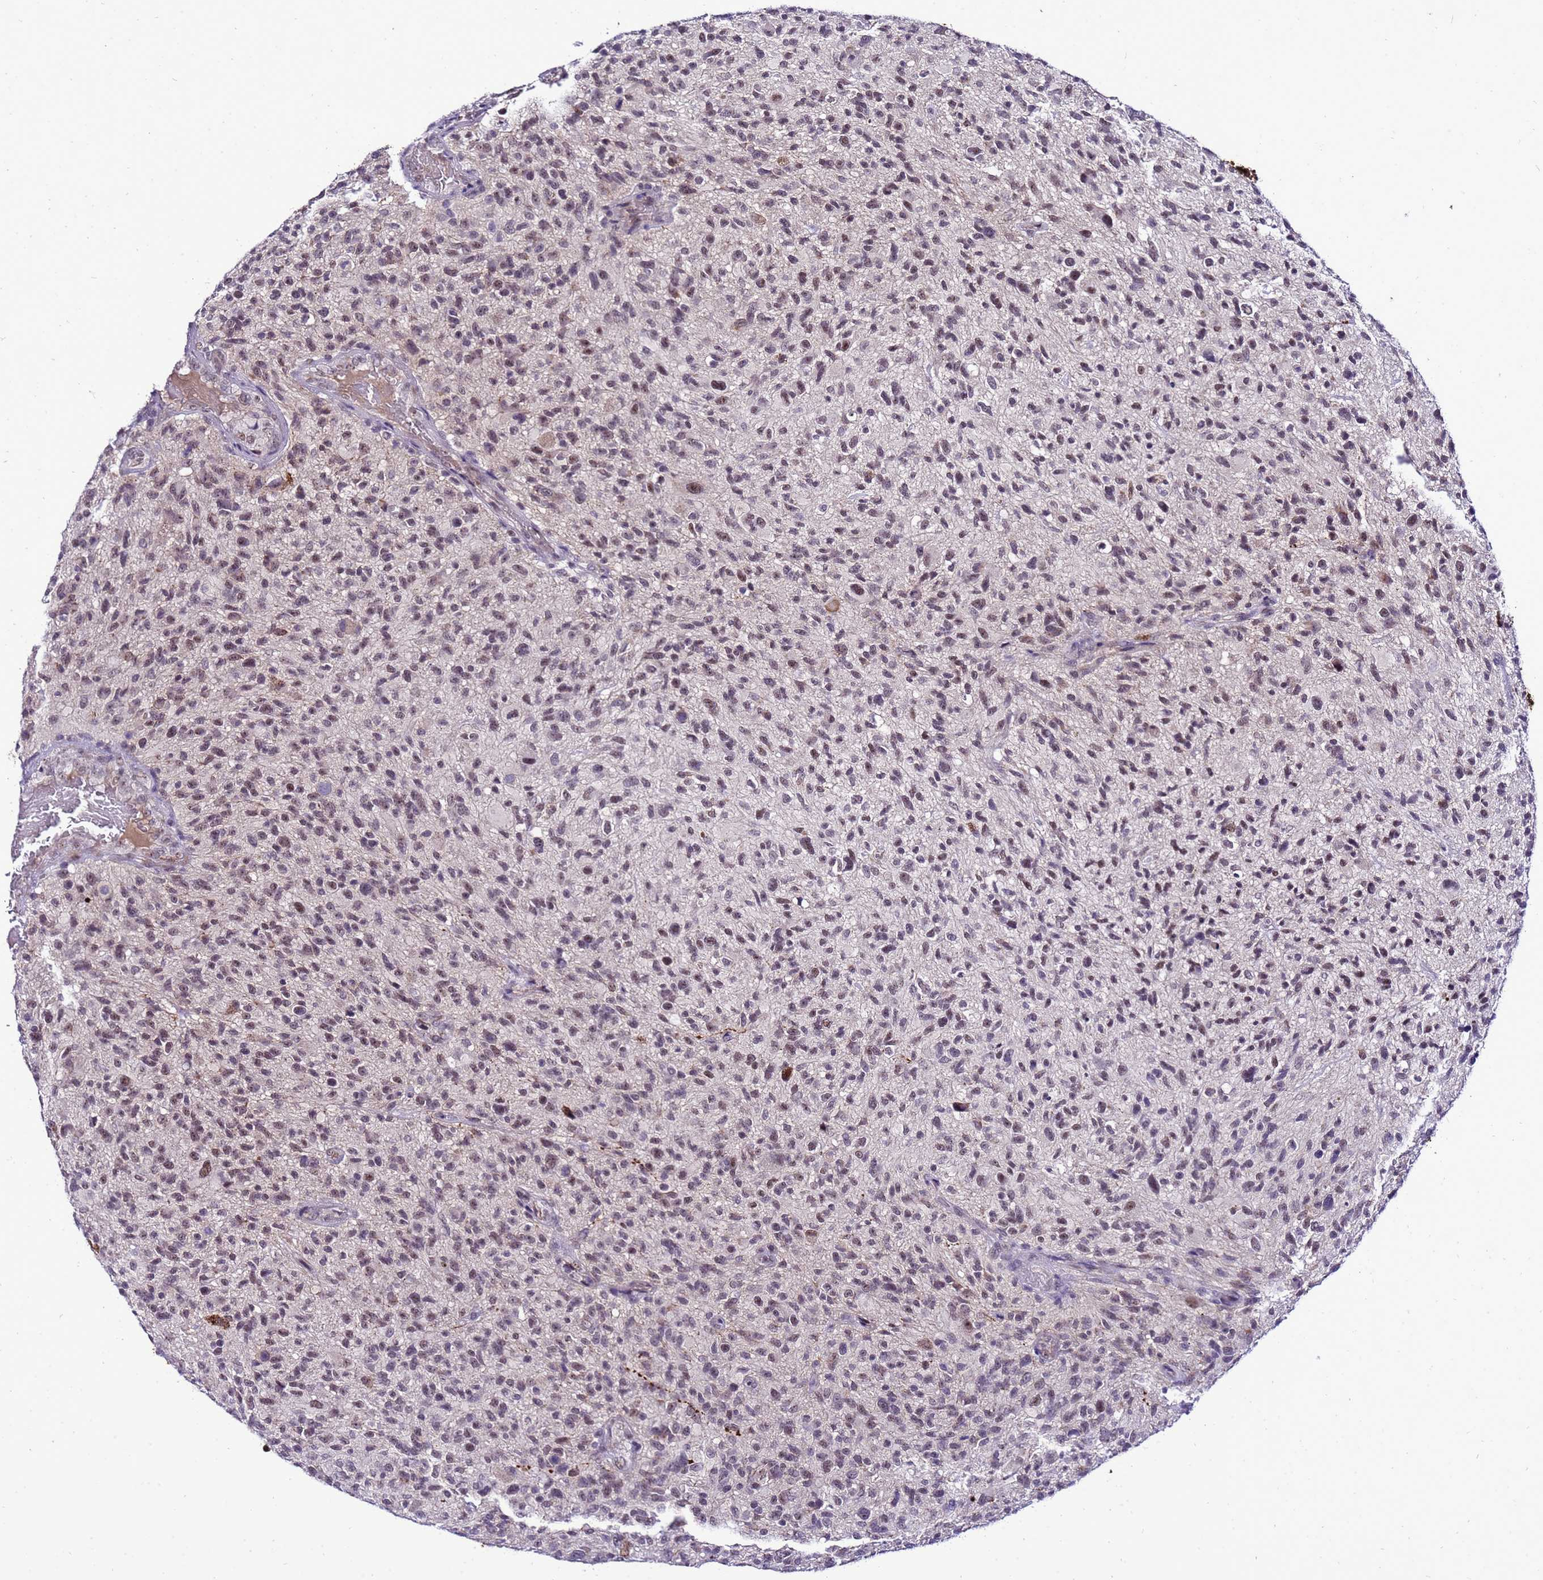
{"staining": {"intensity": "moderate", "quantity": "25%-75%", "location": "nuclear"}, "tissue": "glioma", "cell_type": "Tumor cells", "image_type": "cancer", "snomed": [{"axis": "morphology", "description": "Glioma, malignant, High grade"}, {"axis": "topography", "description": "Brain"}], "caption": "Immunohistochemistry (IHC) staining of malignant glioma (high-grade), which displays medium levels of moderate nuclear positivity in approximately 25%-75% of tumor cells indicating moderate nuclear protein staining. The staining was performed using DAB (3,3'-diaminobenzidine) (brown) for protein detection and nuclei were counterstained in hematoxylin (blue).", "gene": "C19orf47", "patient": {"sex": "male", "age": 47}}